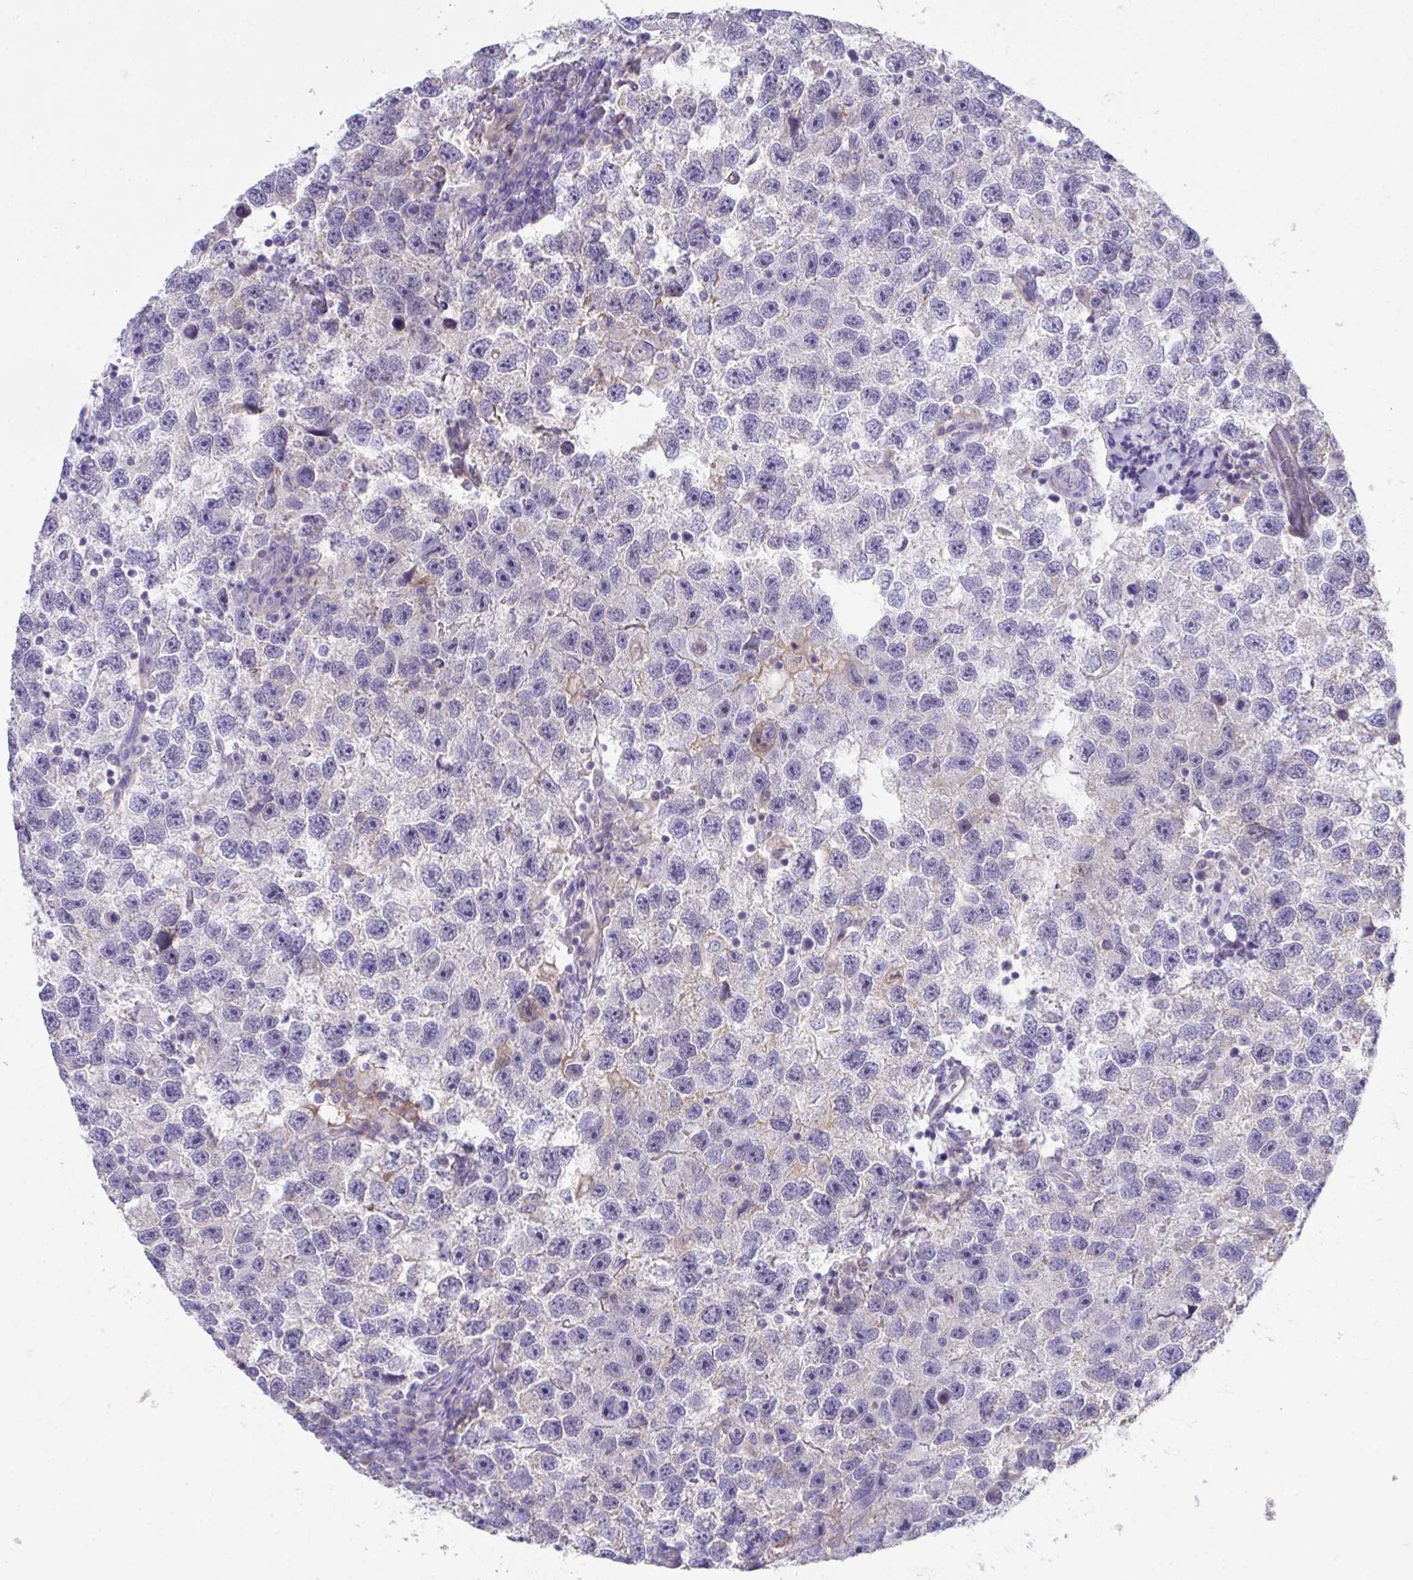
{"staining": {"intensity": "weak", "quantity": "<25%", "location": "cytoplasmic/membranous"}, "tissue": "testis cancer", "cell_type": "Tumor cells", "image_type": "cancer", "snomed": [{"axis": "morphology", "description": "Seminoma, NOS"}, {"axis": "topography", "description": "Testis"}], "caption": "This is a image of immunohistochemistry (IHC) staining of testis cancer (seminoma), which shows no positivity in tumor cells.", "gene": "COA5", "patient": {"sex": "male", "age": 26}}